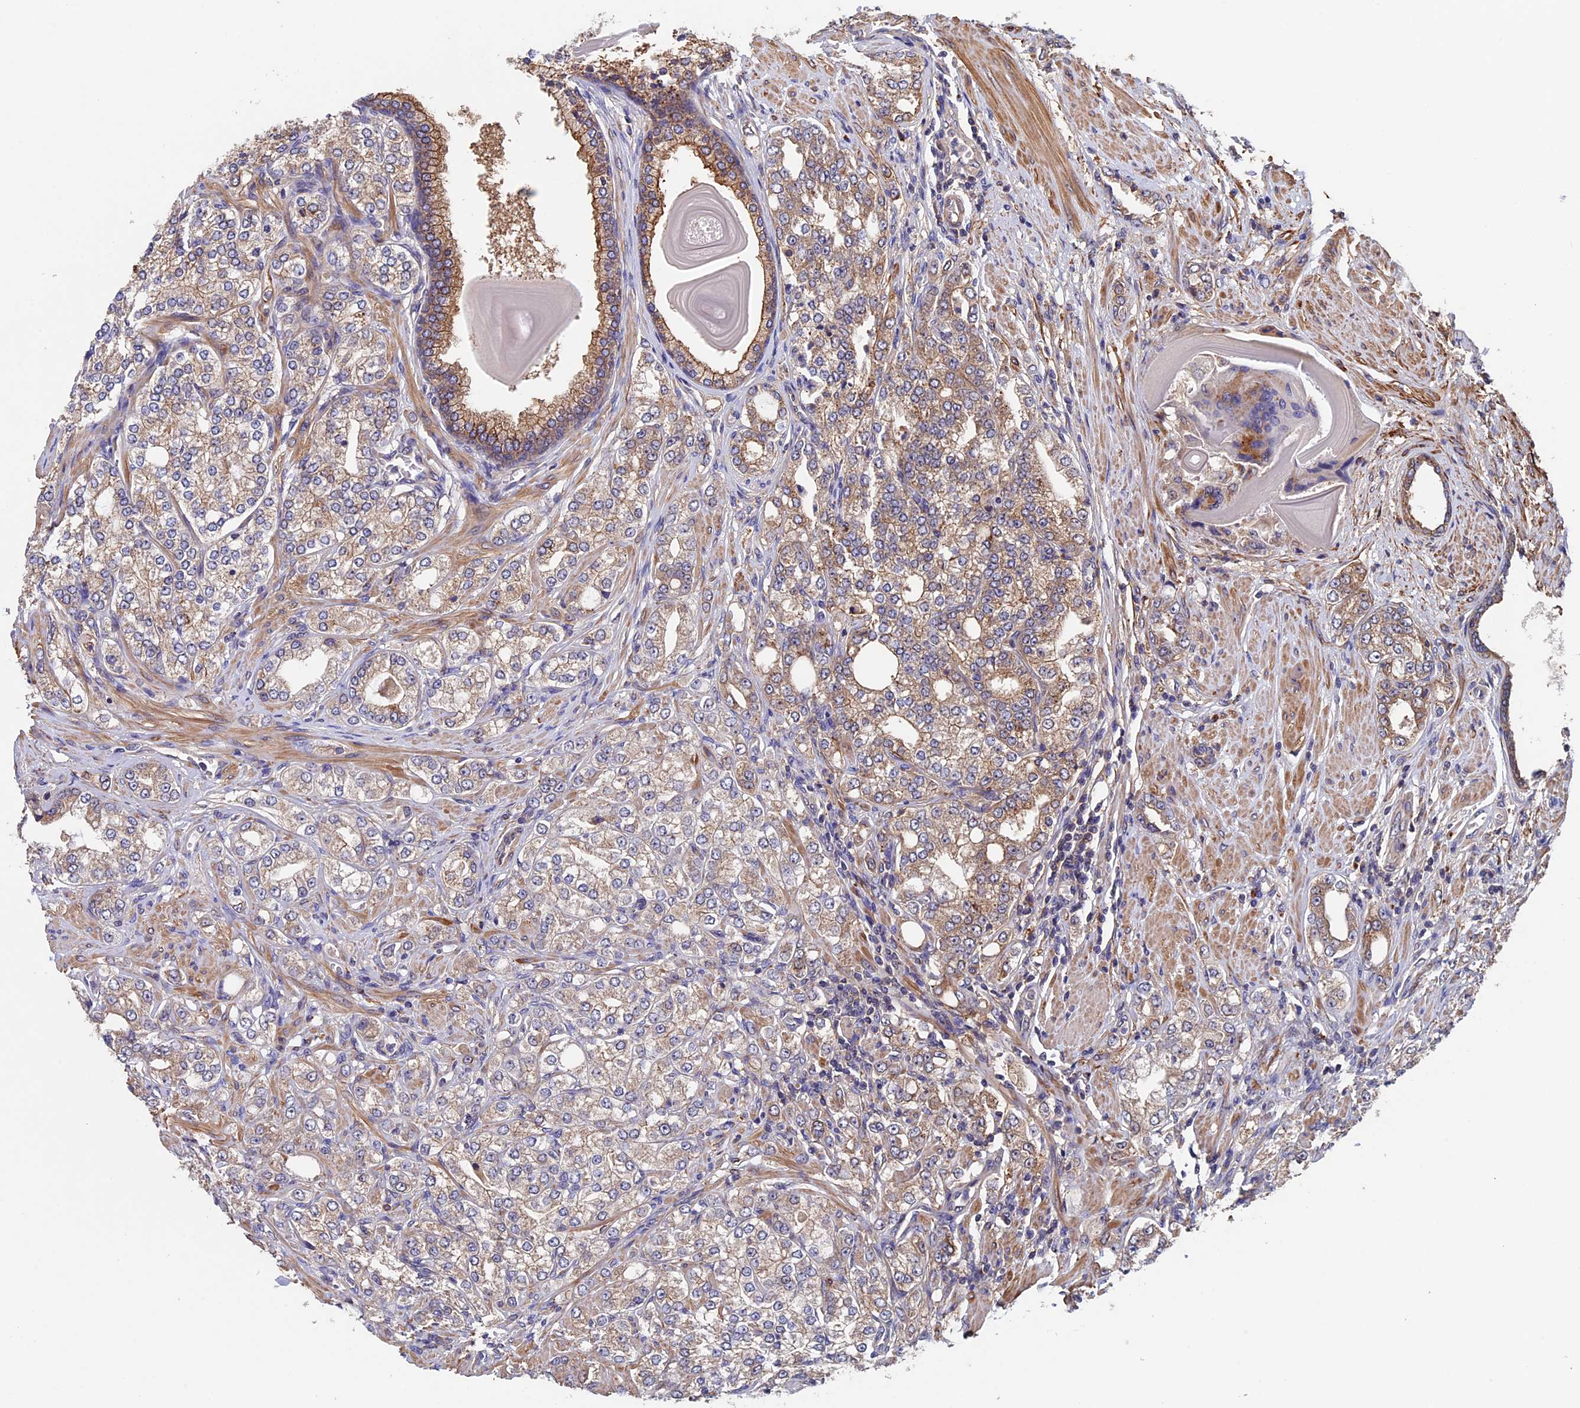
{"staining": {"intensity": "moderate", "quantity": "25%-75%", "location": "cytoplasmic/membranous"}, "tissue": "prostate cancer", "cell_type": "Tumor cells", "image_type": "cancer", "snomed": [{"axis": "morphology", "description": "Adenocarcinoma, High grade"}, {"axis": "topography", "description": "Prostate"}], "caption": "Protein staining of high-grade adenocarcinoma (prostate) tissue displays moderate cytoplasmic/membranous staining in approximately 25%-75% of tumor cells. (DAB (3,3'-diaminobenzidine) IHC, brown staining for protein, blue staining for nuclei).", "gene": "SLC9A5", "patient": {"sex": "male", "age": 64}}